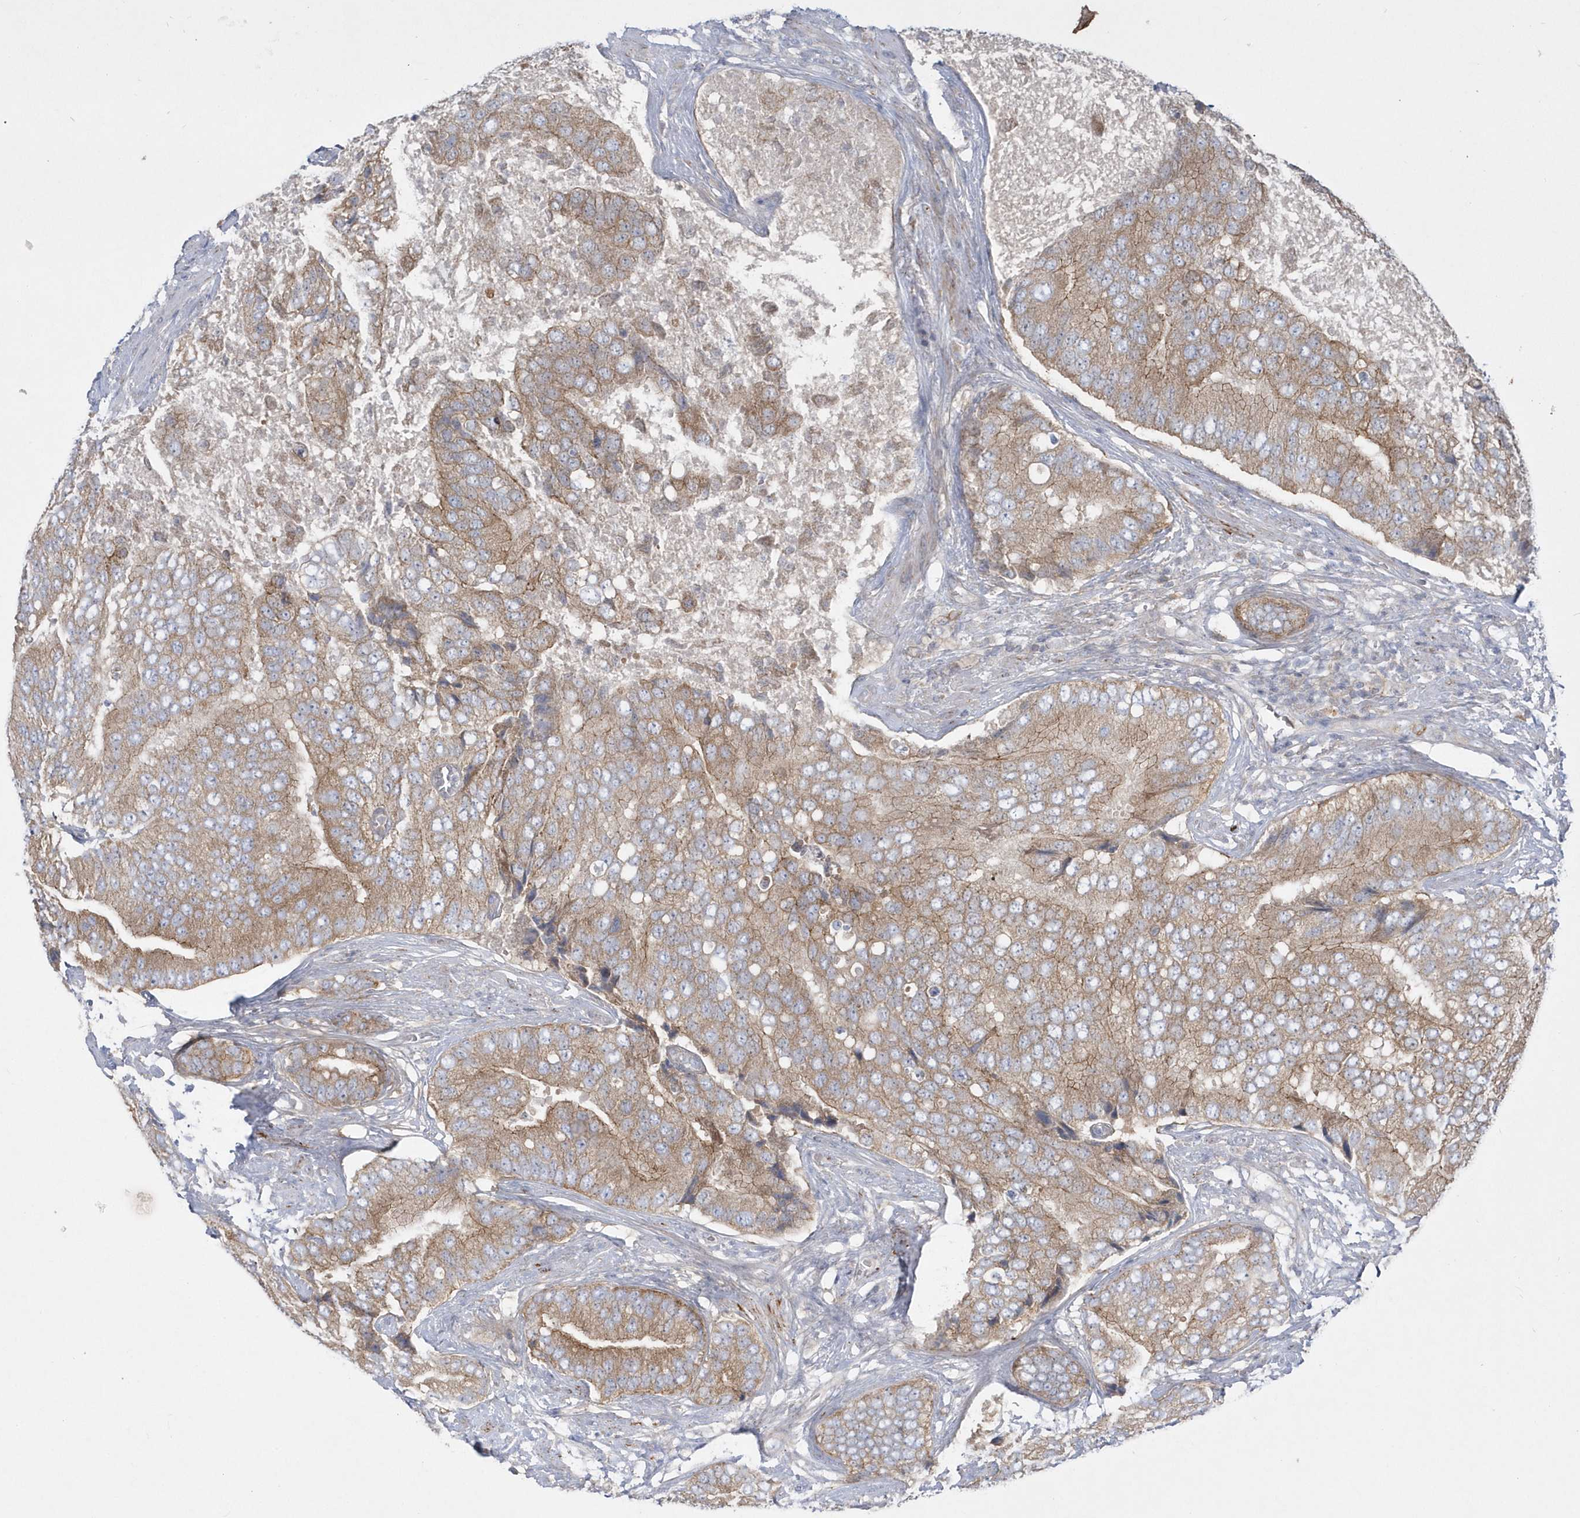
{"staining": {"intensity": "moderate", "quantity": ">75%", "location": "cytoplasmic/membranous"}, "tissue": "prostate cancer", "cell_type": "Tumor cells", "image_type": "cancer", "snomed": [{"axis": "morphology", "description": "Adenocarcinoma, High grade"}, {"axis": "topography", "description": "Prostate"}], "caption": "Immunohistochemistry (IHC) of human prostate adenocarcinoma (high-grade) displays medium levels of moderate cytoplasmic/membranous expression in approximately >75% of tumor cells.", "gene": "DNAJC18", "patient": {"sex": "male", "age": 70}}